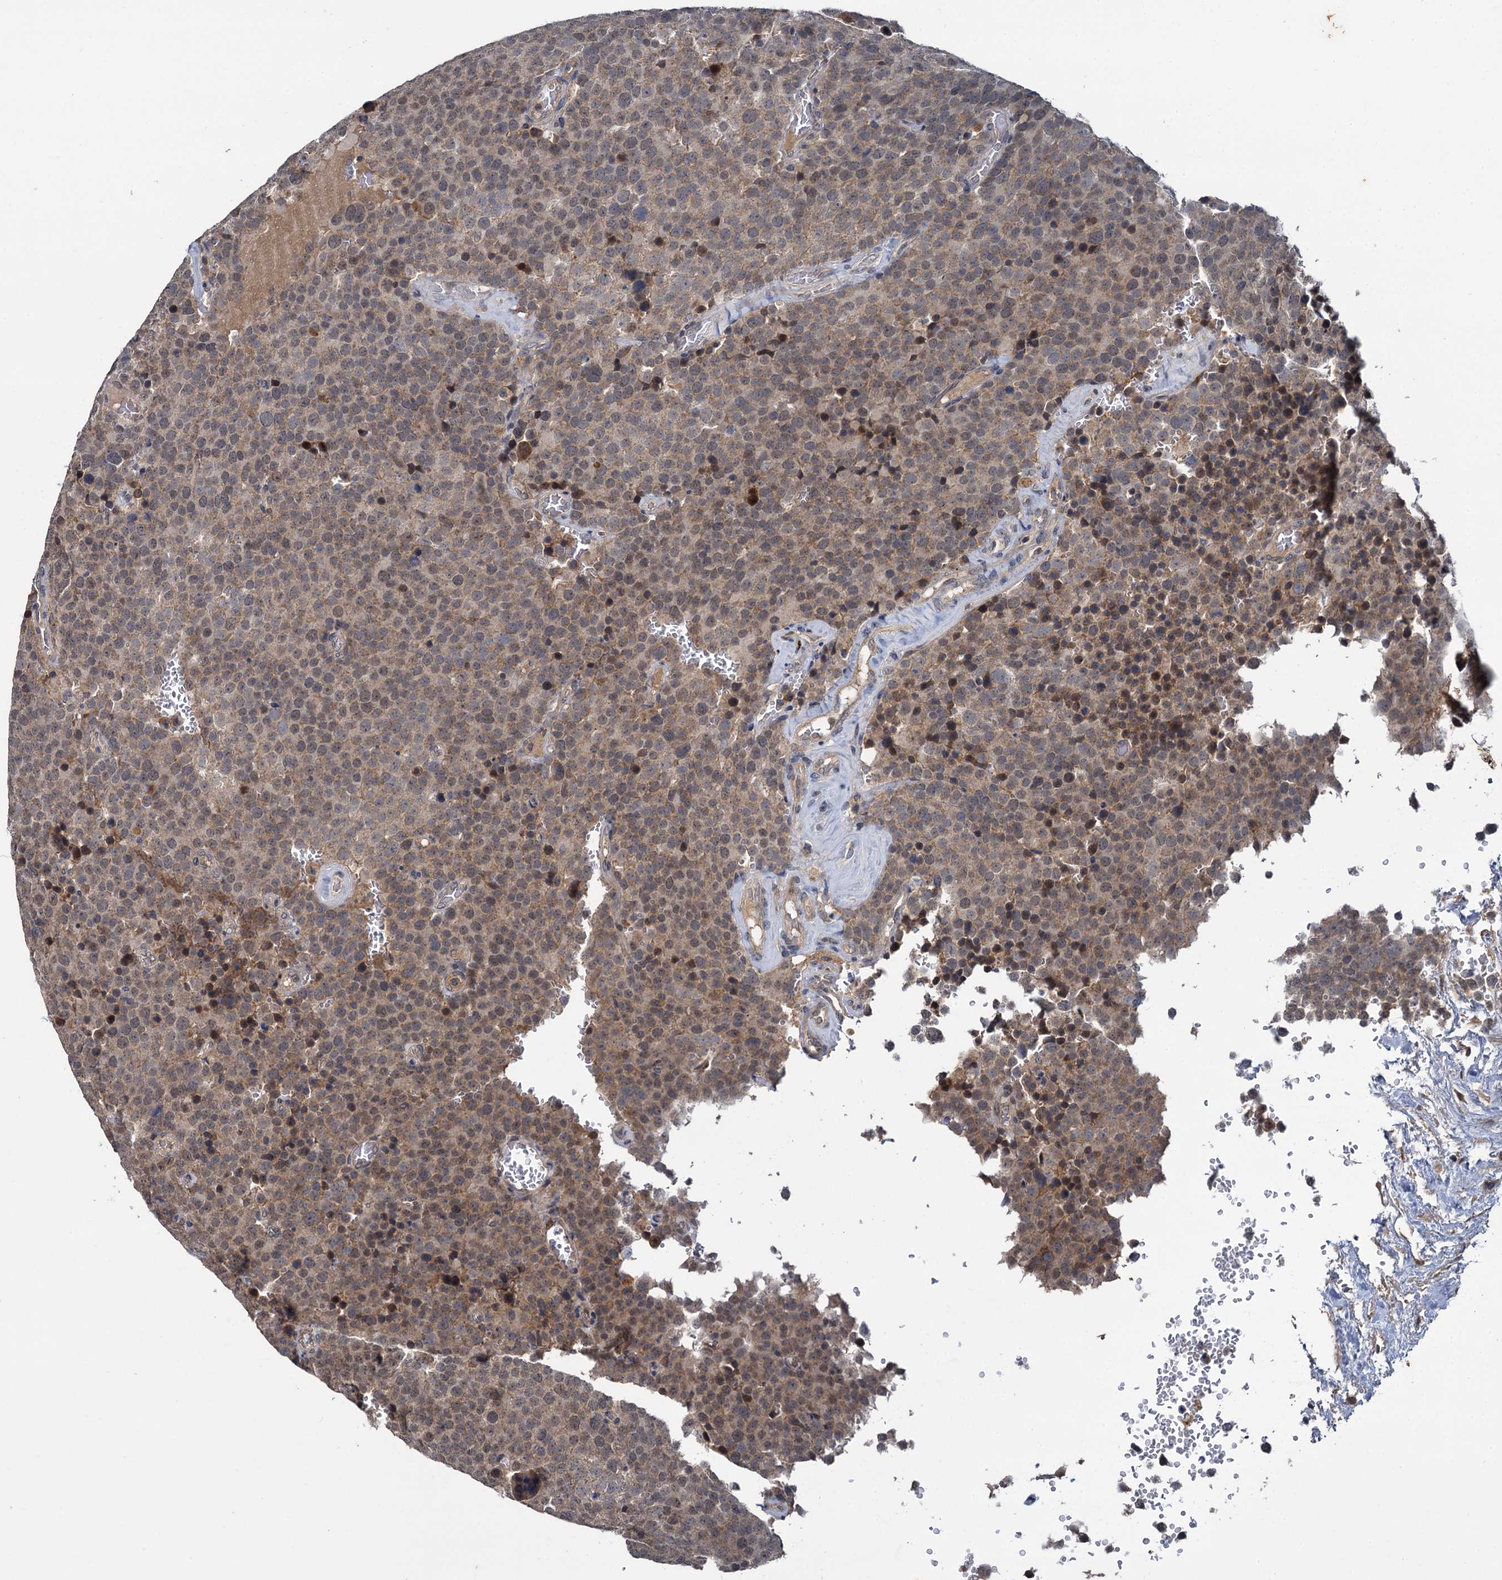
{"staining": {"intensity": "moderate", "quantity": ">75%", "location": "cytoplasmic/membranous"}, "tissue": "testis cancer", "cell_type": "Tumor cells", "image_type": "cancer", "snomed": [{"axis": "morphology", "description": "Seminoma, NOS"}, {"axis": "topography", "description": "Testis"}], "caption": "Immunohistochemistry (IHC) image of neoplastic tissue: human testis seminoma stained using immunohistochemistry (IHC) exhibits medium levels of moderate protein expression localized specifically in the cytoplasmic/membranous of tumor cells, appearing as a cytoplasmic/membranous brown color.", "gene": "TMEM39A", "patient": {"sex": "male", "age": 71}}